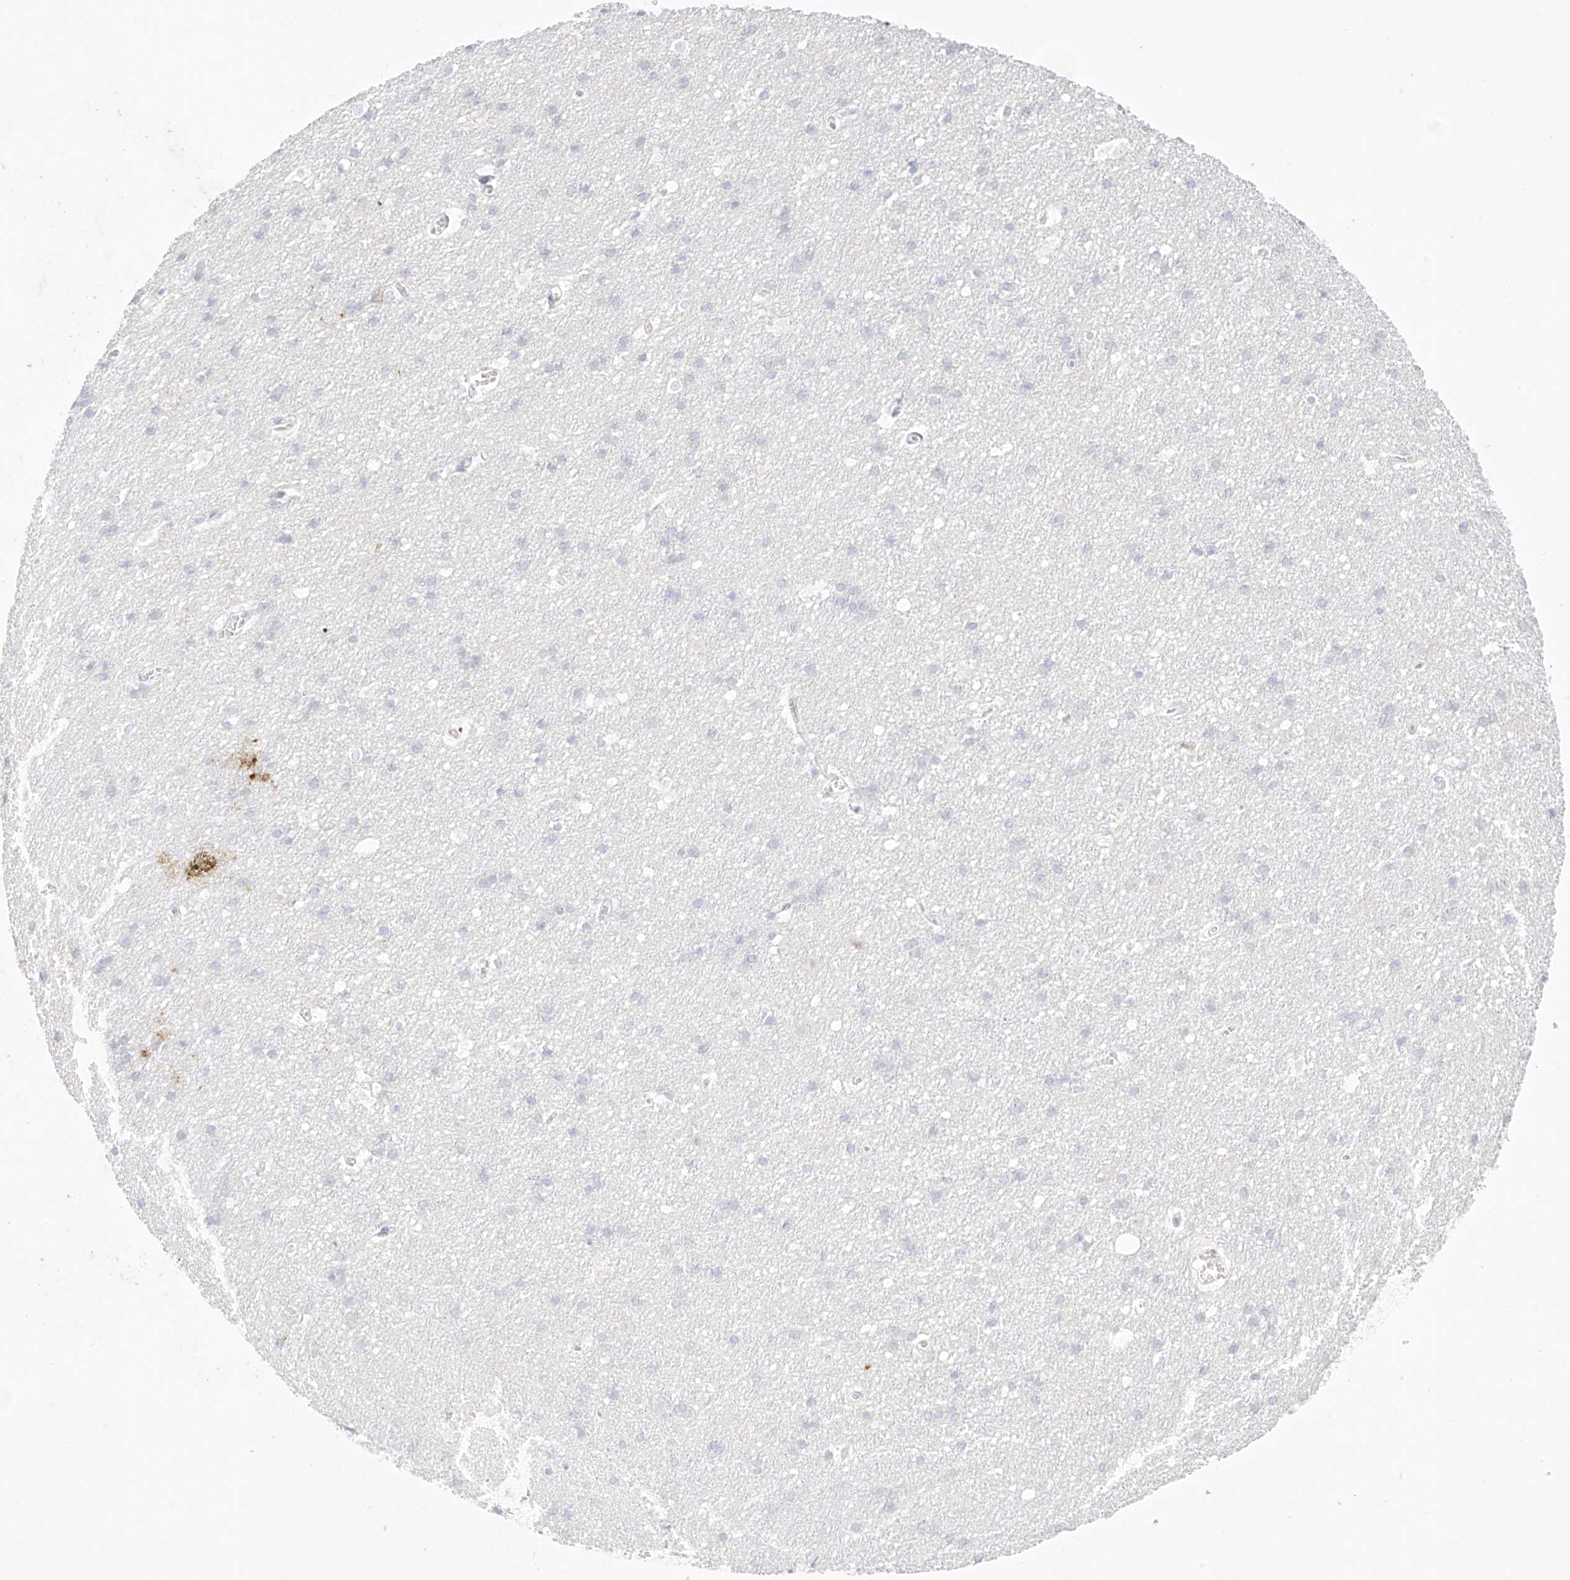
{"staining": {"intensity": "negative", "quantity": "none", "location": "none"}, "tissue": "cerebral cortex", "cell_type": "Endothelial cells", "image_type": "normal", "snomed": [{"axis": "morphology", "description": "Normal tissue, NOS"}, {"axis": "topography", "description": "Cerebral cortex"}], "caption": "A histopathology image of cerebral cortex stained for a protein shows no brown staining in endothelial cells.", "gene": "TGM4", "patient": {"sex": "male", "age": 54}}